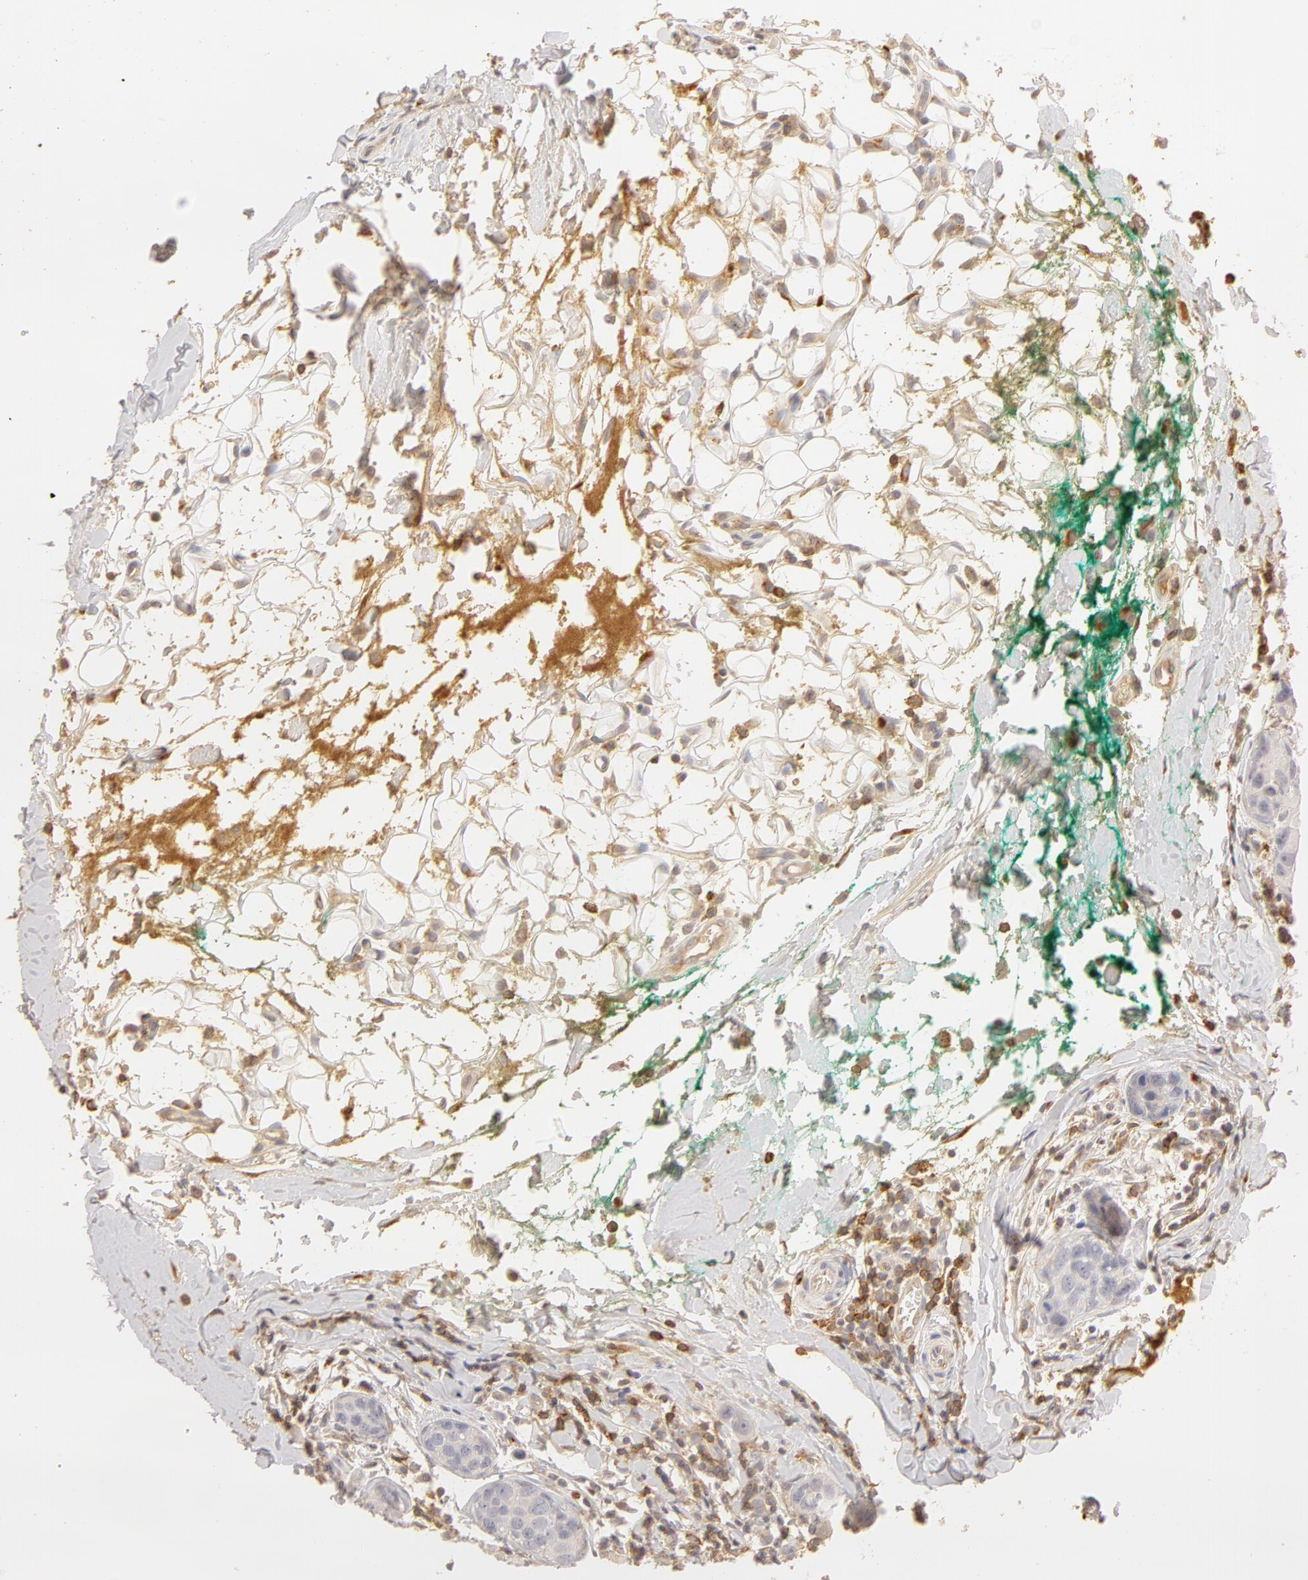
{"staining": {"intensity": "negative", "quantity": "none", "location": "none"}, "tissue": "breast cancer", "cell_type": "Tumor cells", "image_type": "cancer", "snomed": [{"axis": "morphology", "description": "Duct carcinoma"}, {"axis": "topography", "description": "Breast"}], "caption": "Immunohistochemistry (IHC) image of neoplastic tissue: intraductal carcinoma (breast) stained with DAB (3,3'-diaminobenzidine) exhibits no significant protein staining in tumor cells.", "gene": "C1R", "patient": {"sex": "female", "age": 24}}